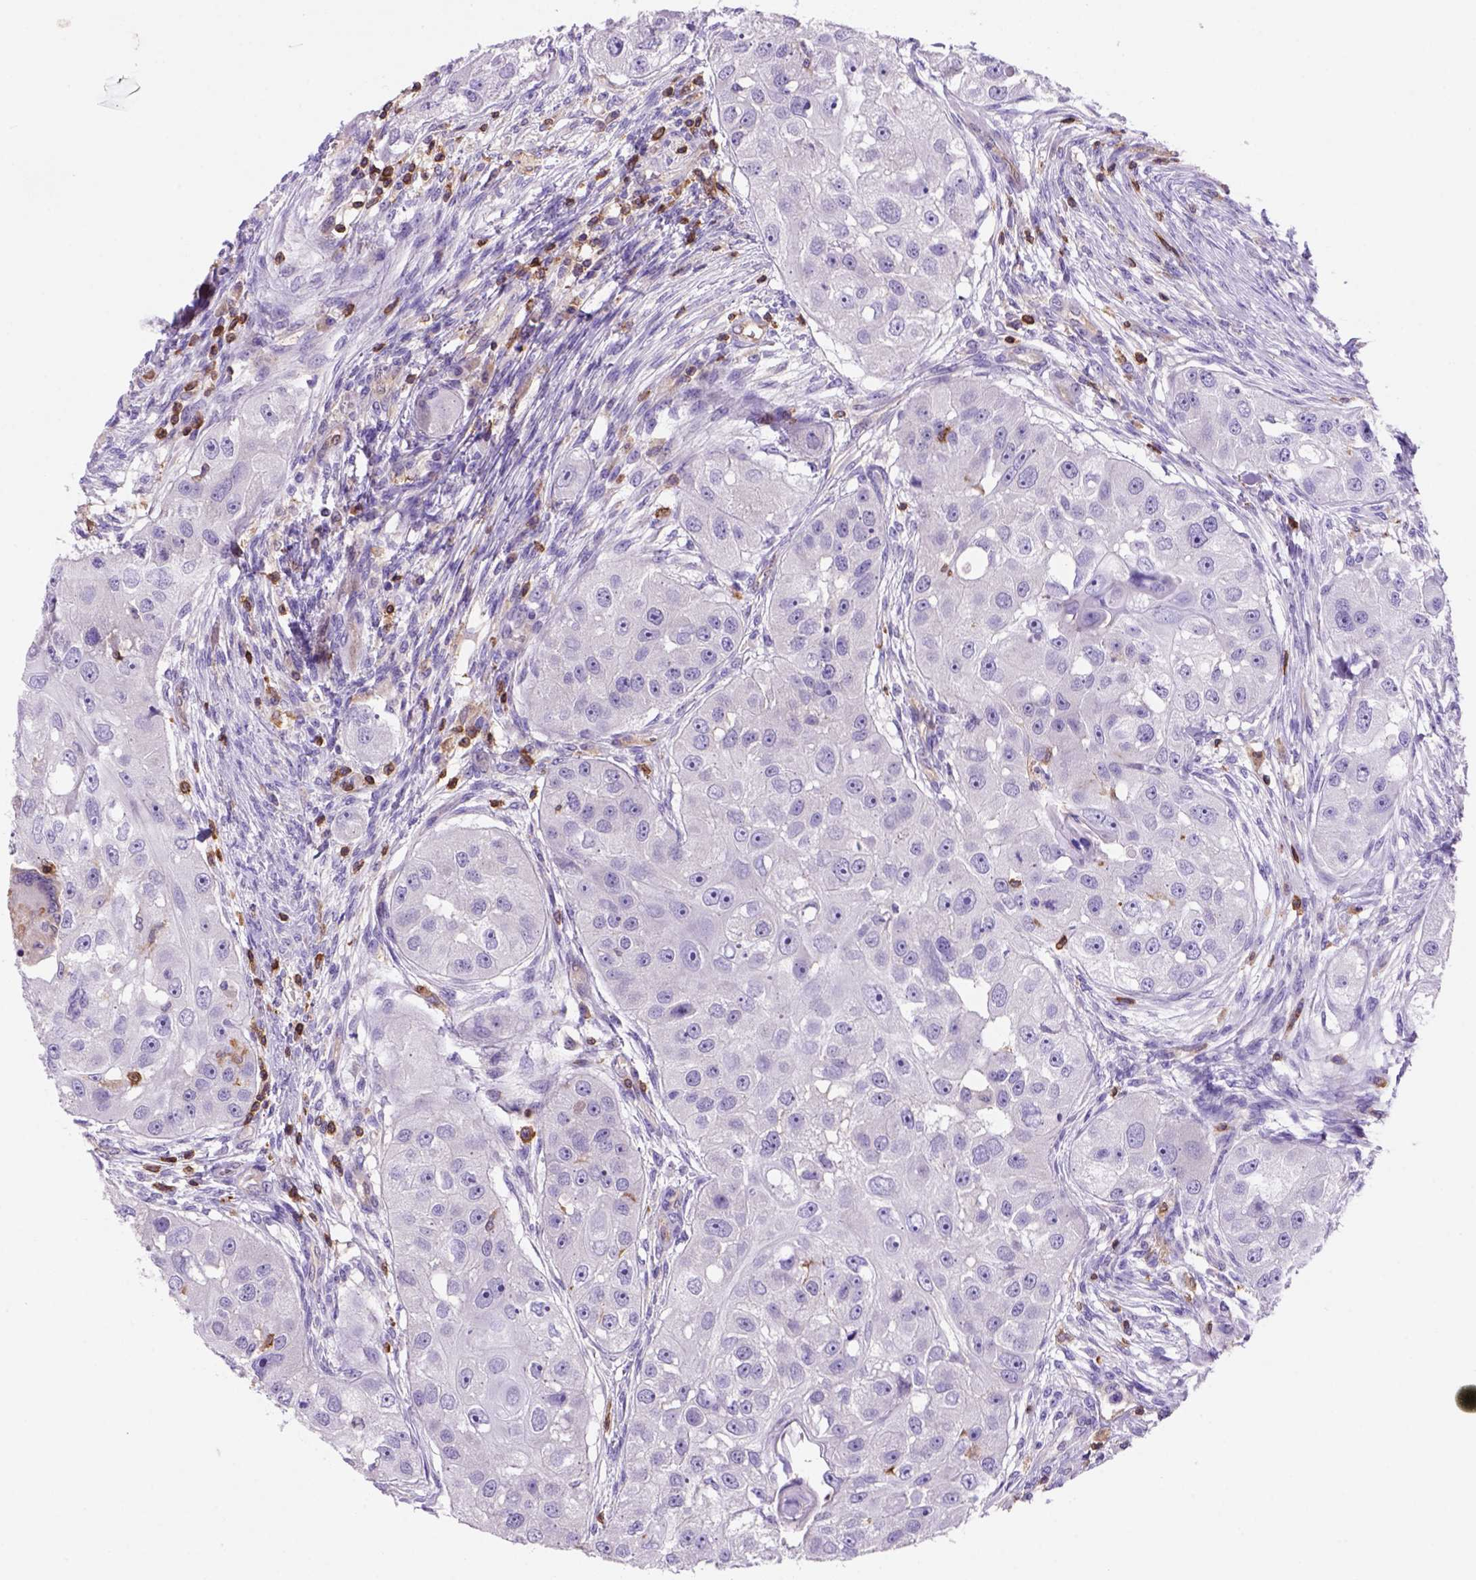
{"staining": {"intensity": "negative", "quantity": "none", "location": "none"}, "tissue": "head and neck cancer", "cell_type": "Tumor cells", "image_type": "cancer", "snomed": [{"axis": "morphology", "description": "Squamous cell carcinoma, NOS"}, {"axis": "topography", "description": "Head-Neck"}], "caption": "This is an immunohistochemistry histopathology image of squamous cell carcinoma (head and neck). There is no expression in tumor cells.", "gene": "INPP5D", "patient": {"sex": "male", "age": 51}}